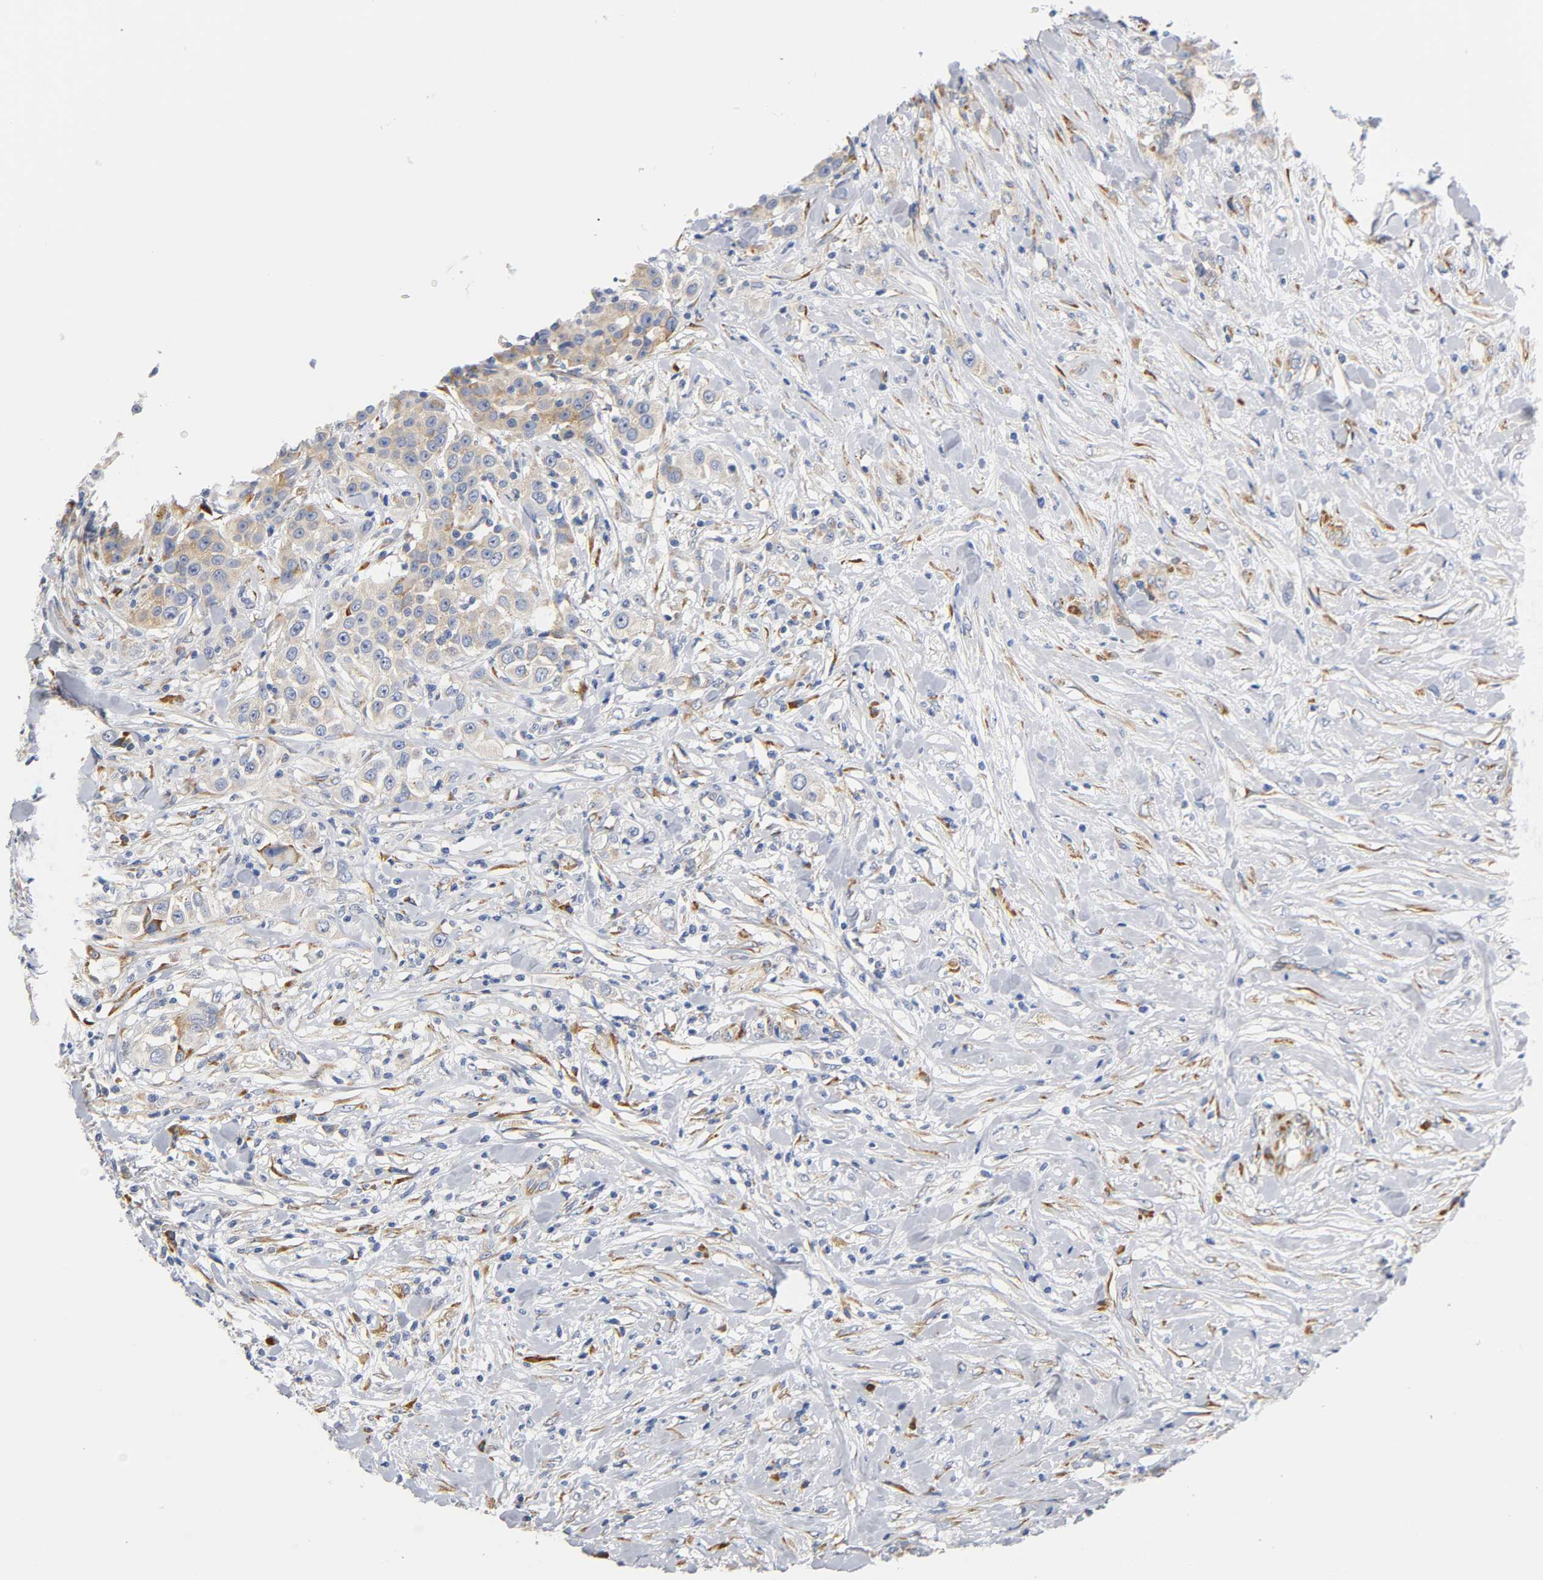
{"staining": {"intensity": "weak", "quantity": "25%-75%", "location": "cytoplasmic/membranous"}, "tissue": "urothelial cancer", "cell_type": "Tumor cells", "image_type": "cancer", "snomed": [{"axis": "morphology", "description": "Urothelial carcinoma, High grade"}, {"axis": "topography", "description": "Urinary bladder"}], "caption": "High-magnification brightfield microscopy of urothelial carcinoma (high-grade) stained with DAB (brown) and counterstained with hematoxylin (blue). tumor cells exhibit weak cytoplasmic/membranous expression is appreciated in about25%-75% of cells.", "gene": "REL", "patient": {"sex": "female", "age": 80}}